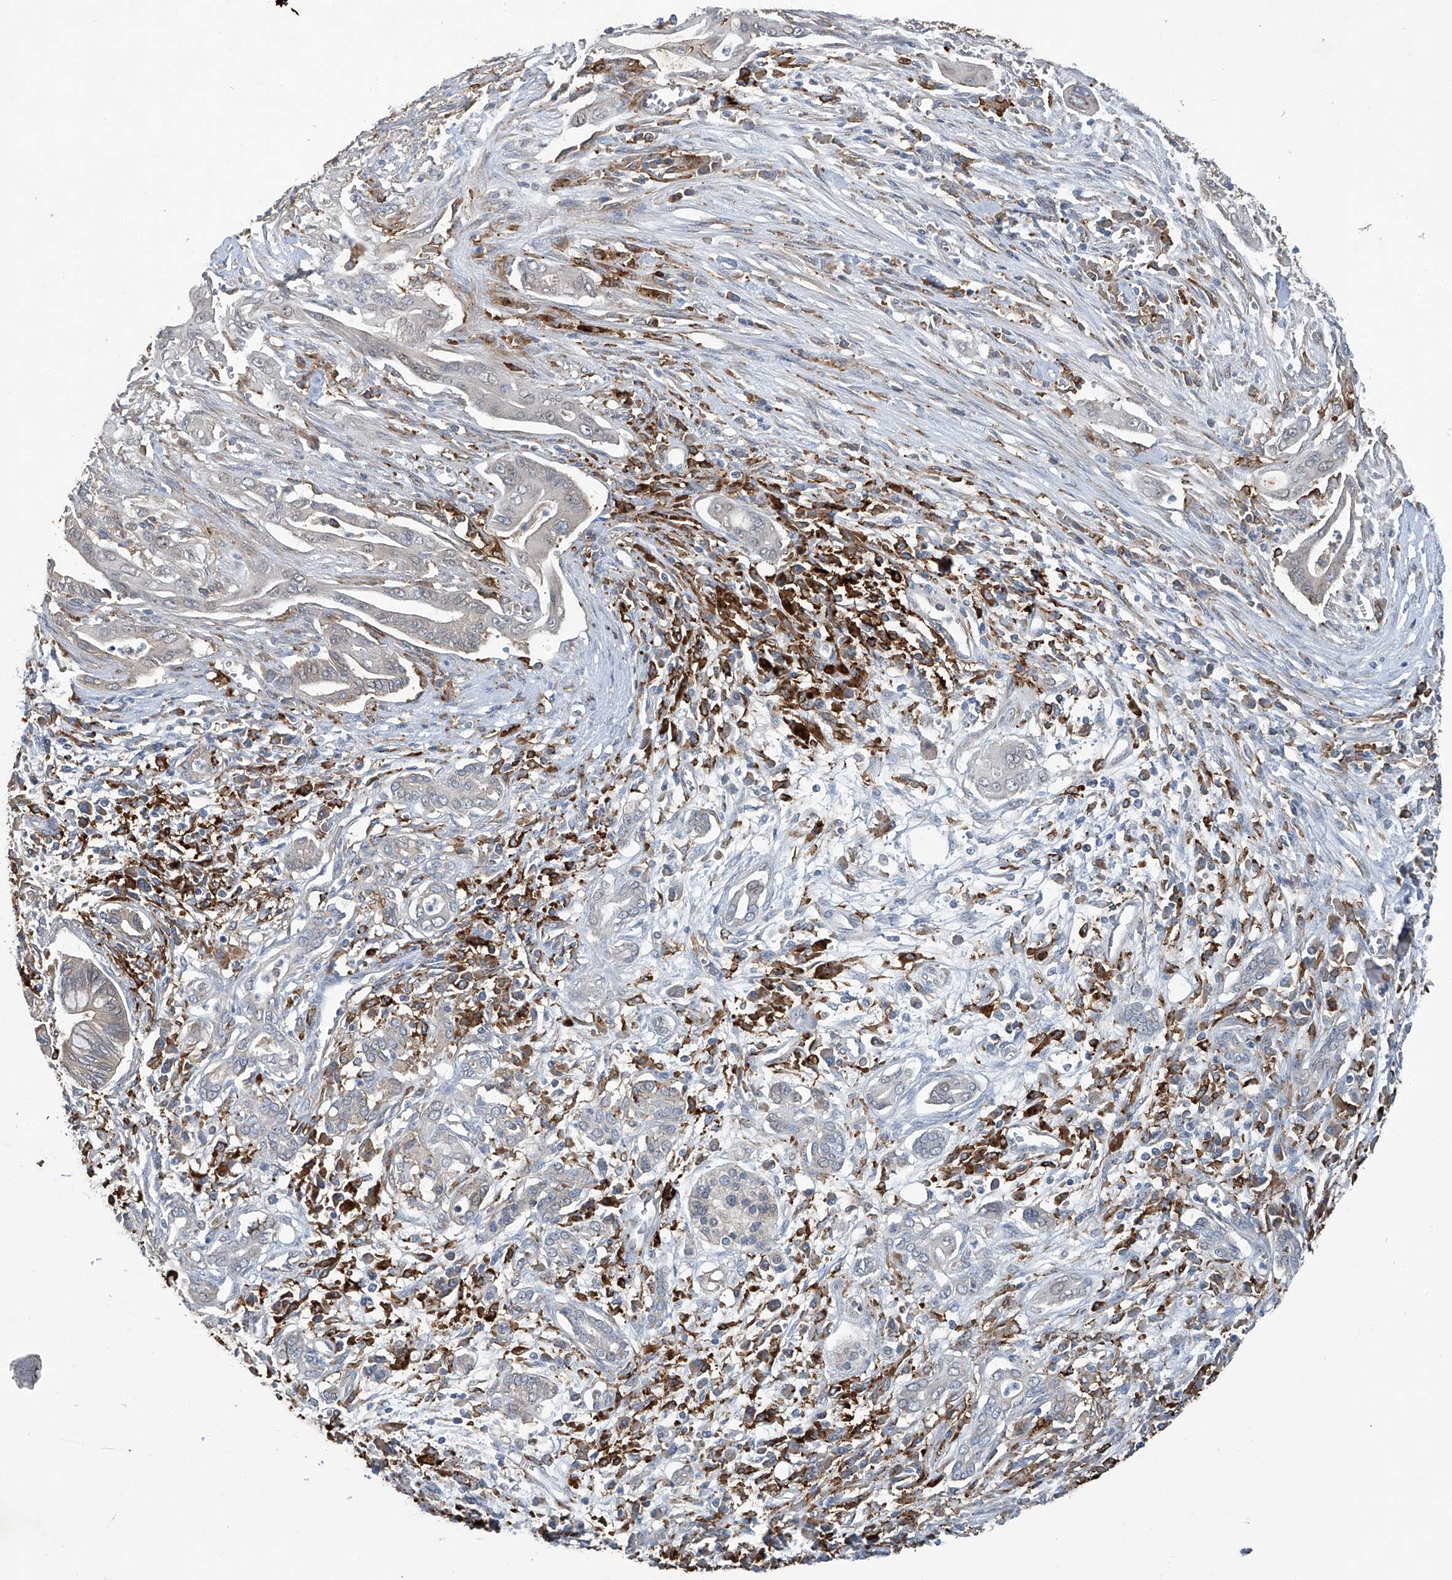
{"staining": {"intensity": "negative", "quantity": "none", "location": "none"}, "tissue": "pancreatic cancer", "cell_type": "Tumor cells", "image_type": "cancer", "snomed": [{"axis": "morphology", "description": "Adenocarcinoma, NOS"}, {"axis": "topography", "description": "Pancreas"}], "caption": "This is a histopathology image of immunohistochemistry staining of pancreatic cancer, which shows no staining in tumor cells.", "gene": "FAM167A", "patient": {"sex": "male", "age": 58}}